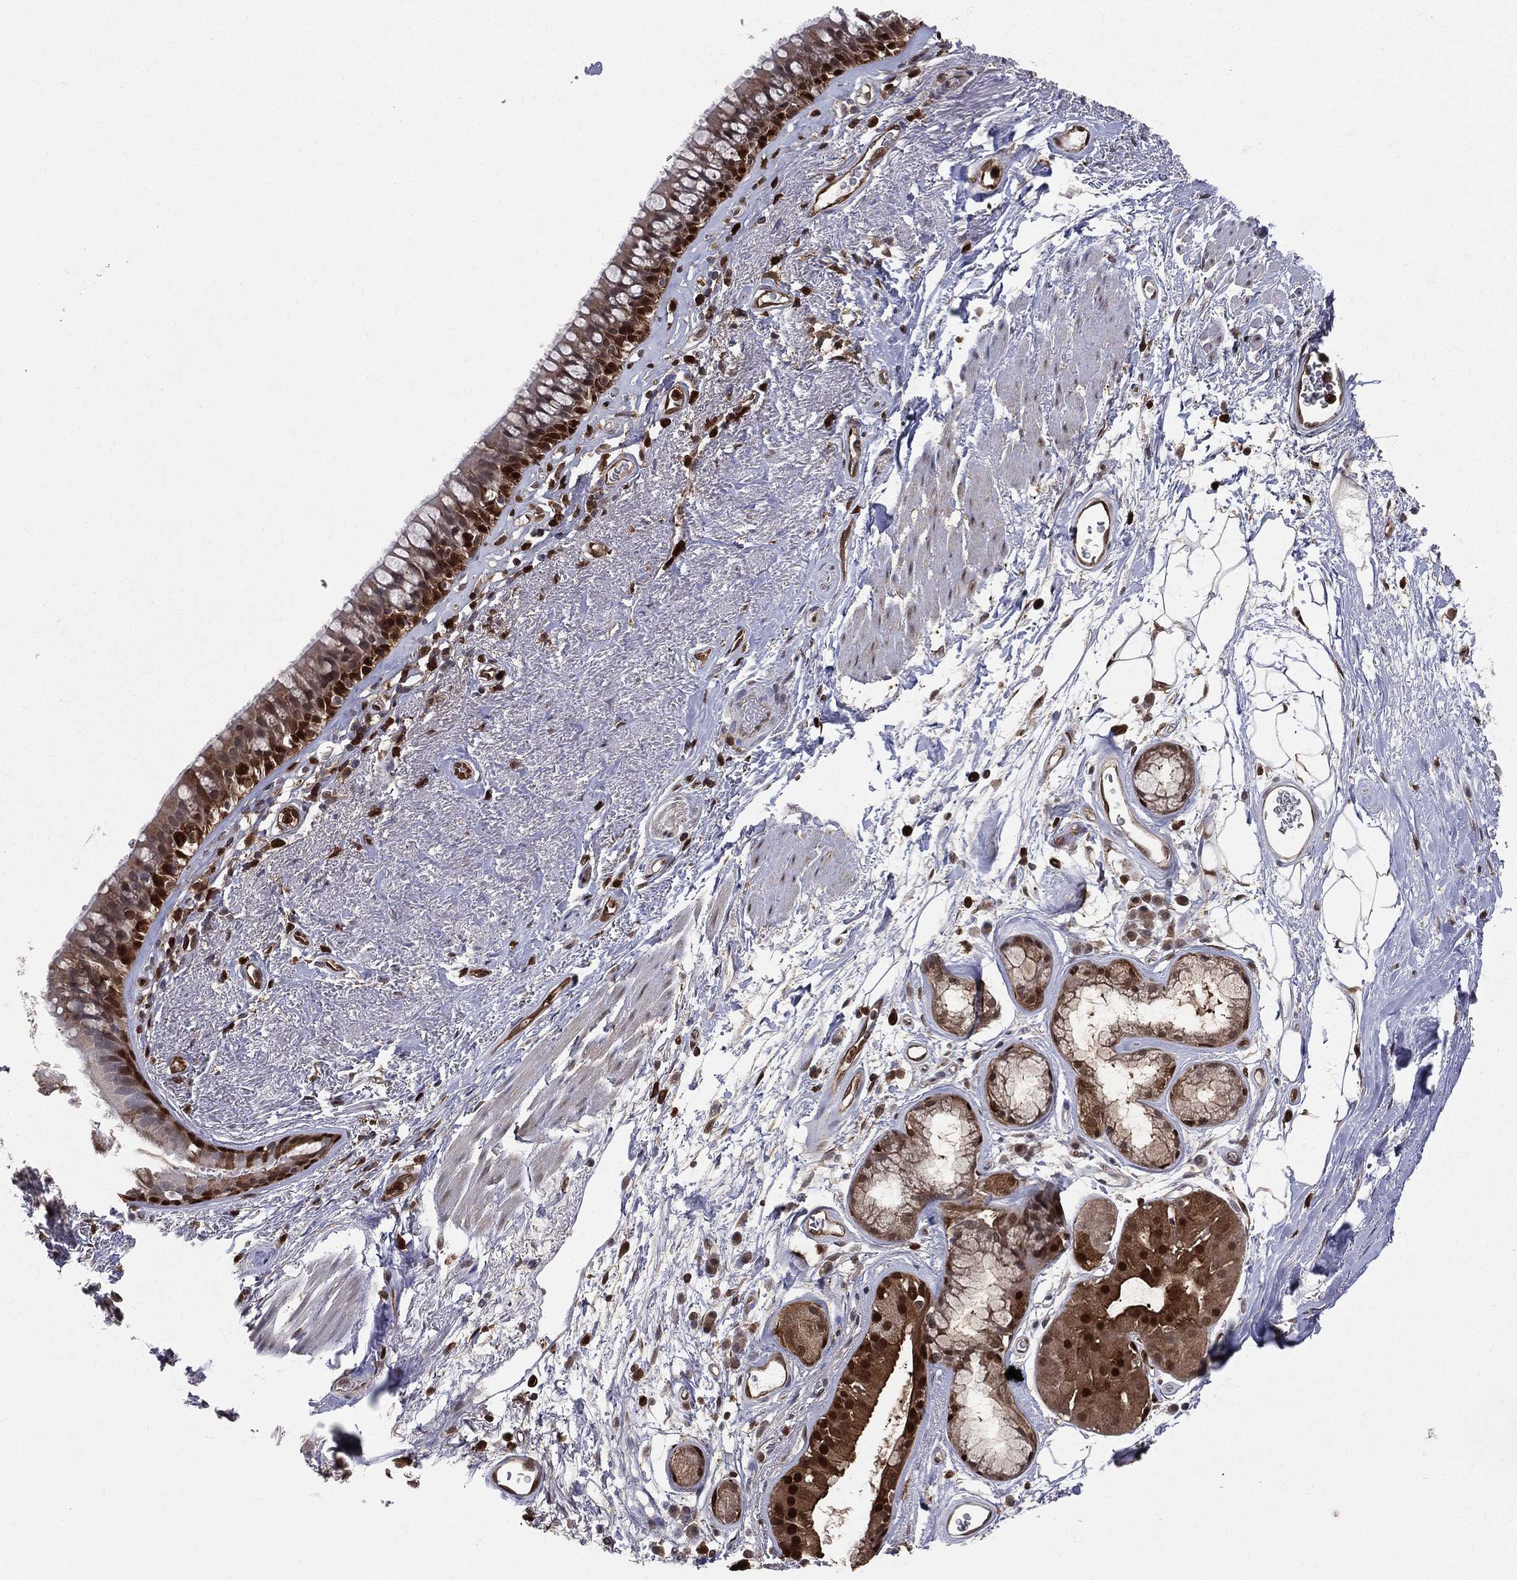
{"staining": {"intensity": "strong", "quantity": "<25%", "location": "nuclear"}, "tissue": "bronchus", "cell_type": "Respiratory epithelial cells", "image_type": "normal", "snomed": [{"axis": "morphology", "description": "Normal tissue, NOS"}, {"axis": "topography", "description": "Bronchus"}], "caption": "Respiratory epithelial cells exhibit medium levels of strong nuclear staining in about <25% of cells in normal human bronchus.", "gene": "ENO1", "patient": {"sex": "male", "age": 82}}